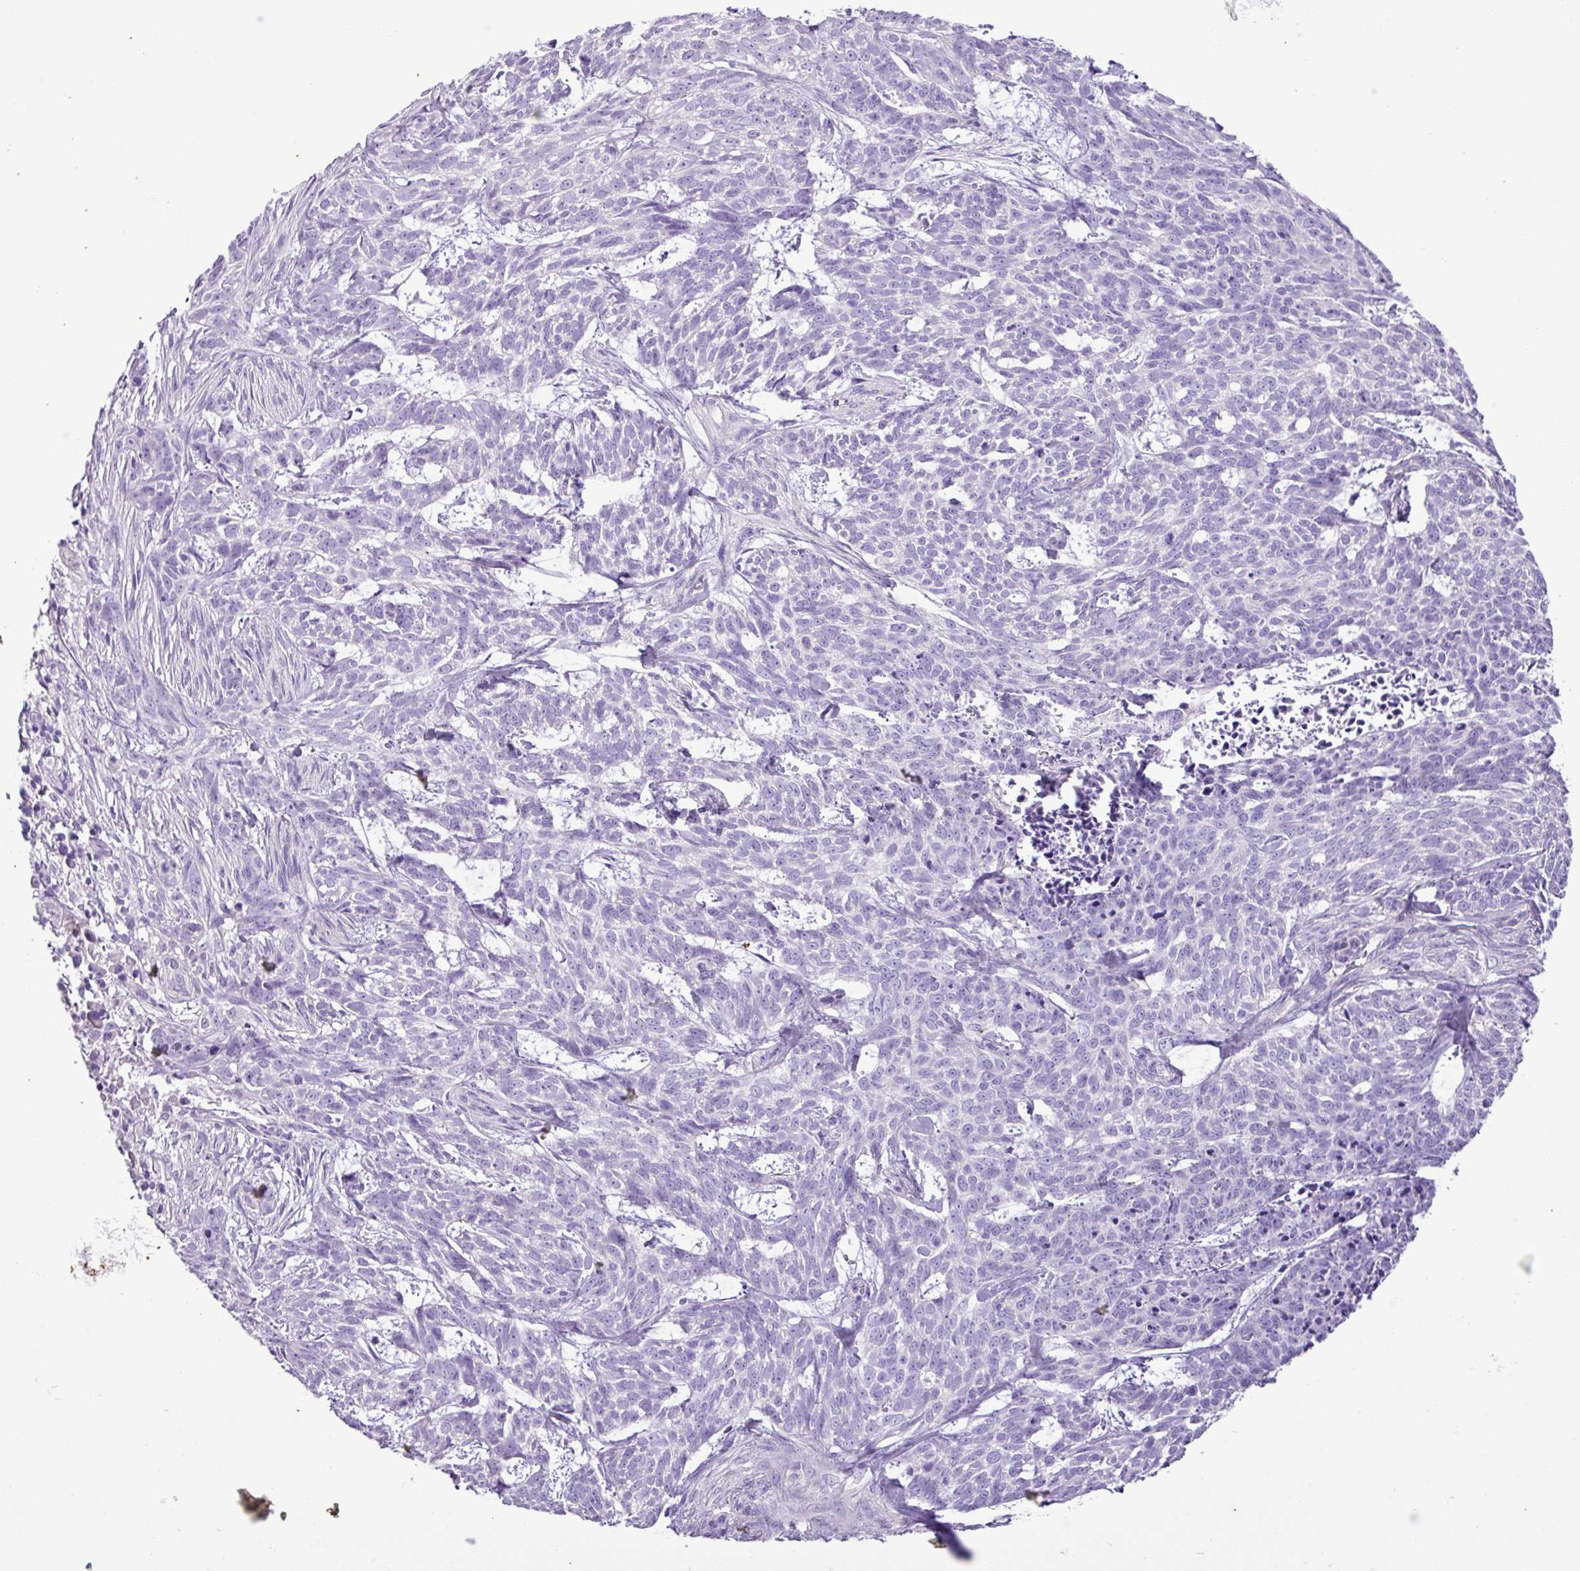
{"staining": {"intensity": "negative", "quantity": "none", "location": "none"}, "tissue": "skin cancer", "cell_type": "Tumor cells", "image_type": "cancer", "snomed": [{"axis": "morphology", "description": "Basal cell carcinoma"}, {"axis": "topography", "description": "Skin"}], "caption": "Immunohistochemistry (IHC) of skin basal cell carcinoma exhibits no expression in tumor cells.", "gene": "ZNF334", "patient": {"sex": "female", "age": 93}}